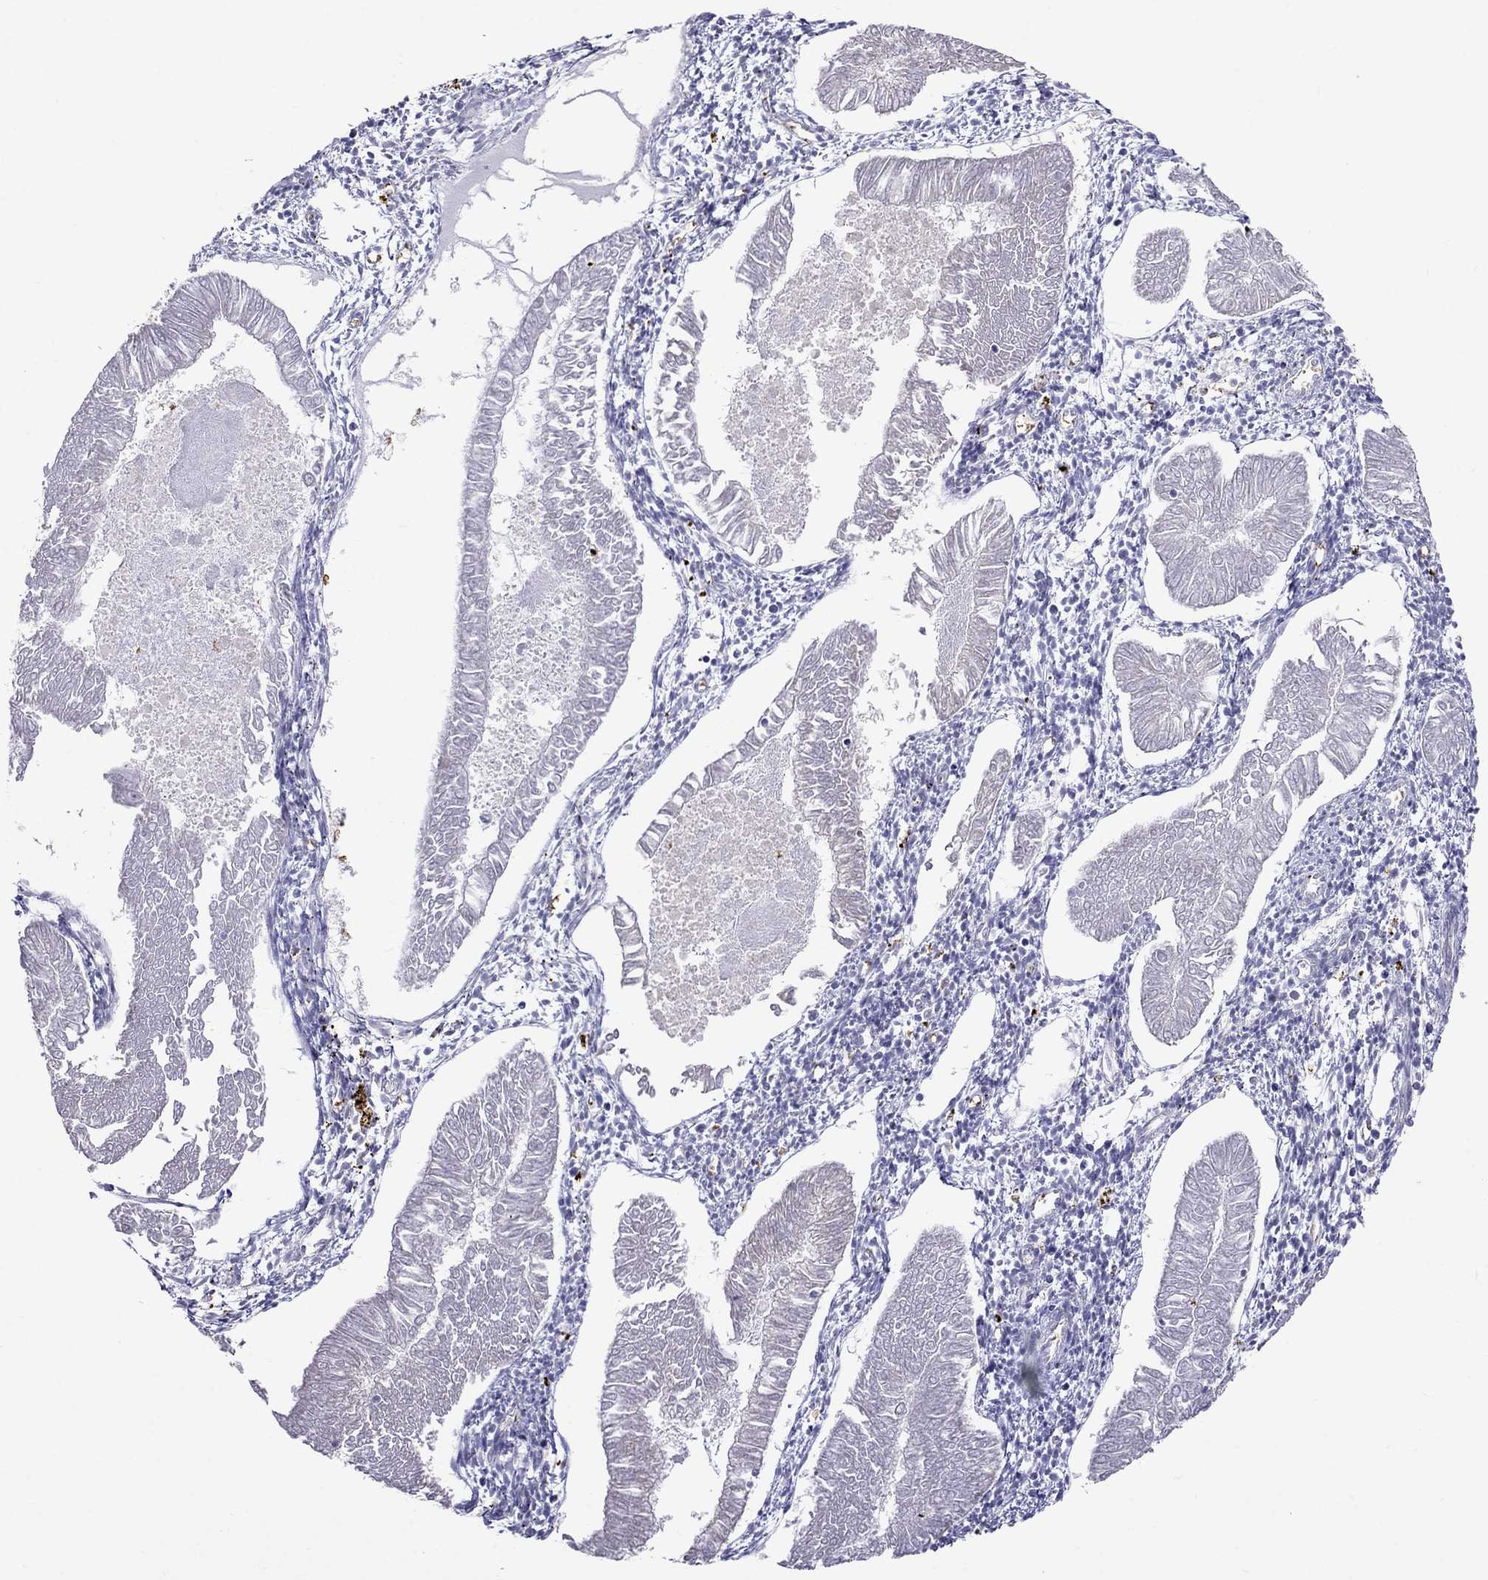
{"staining": {"intensity": "negative", "quantity": "none", "location": "none"}, "tissue": "endometrial cancer", "cell_type": "Tumor cells", "image_type": "cancer", "snomed": [{"axis": "morphology", "description": "Adenocarcinoma, NOS"}, {"axis": "topography", "description": "Endometrium"}], "caption": "Adenocarcinoma (endometrial) stained for a protein using immunohistochemistry shows no expression tumor cells.", "gene": "ADAM28", "patient": {"sex": "female", "age": 53}}